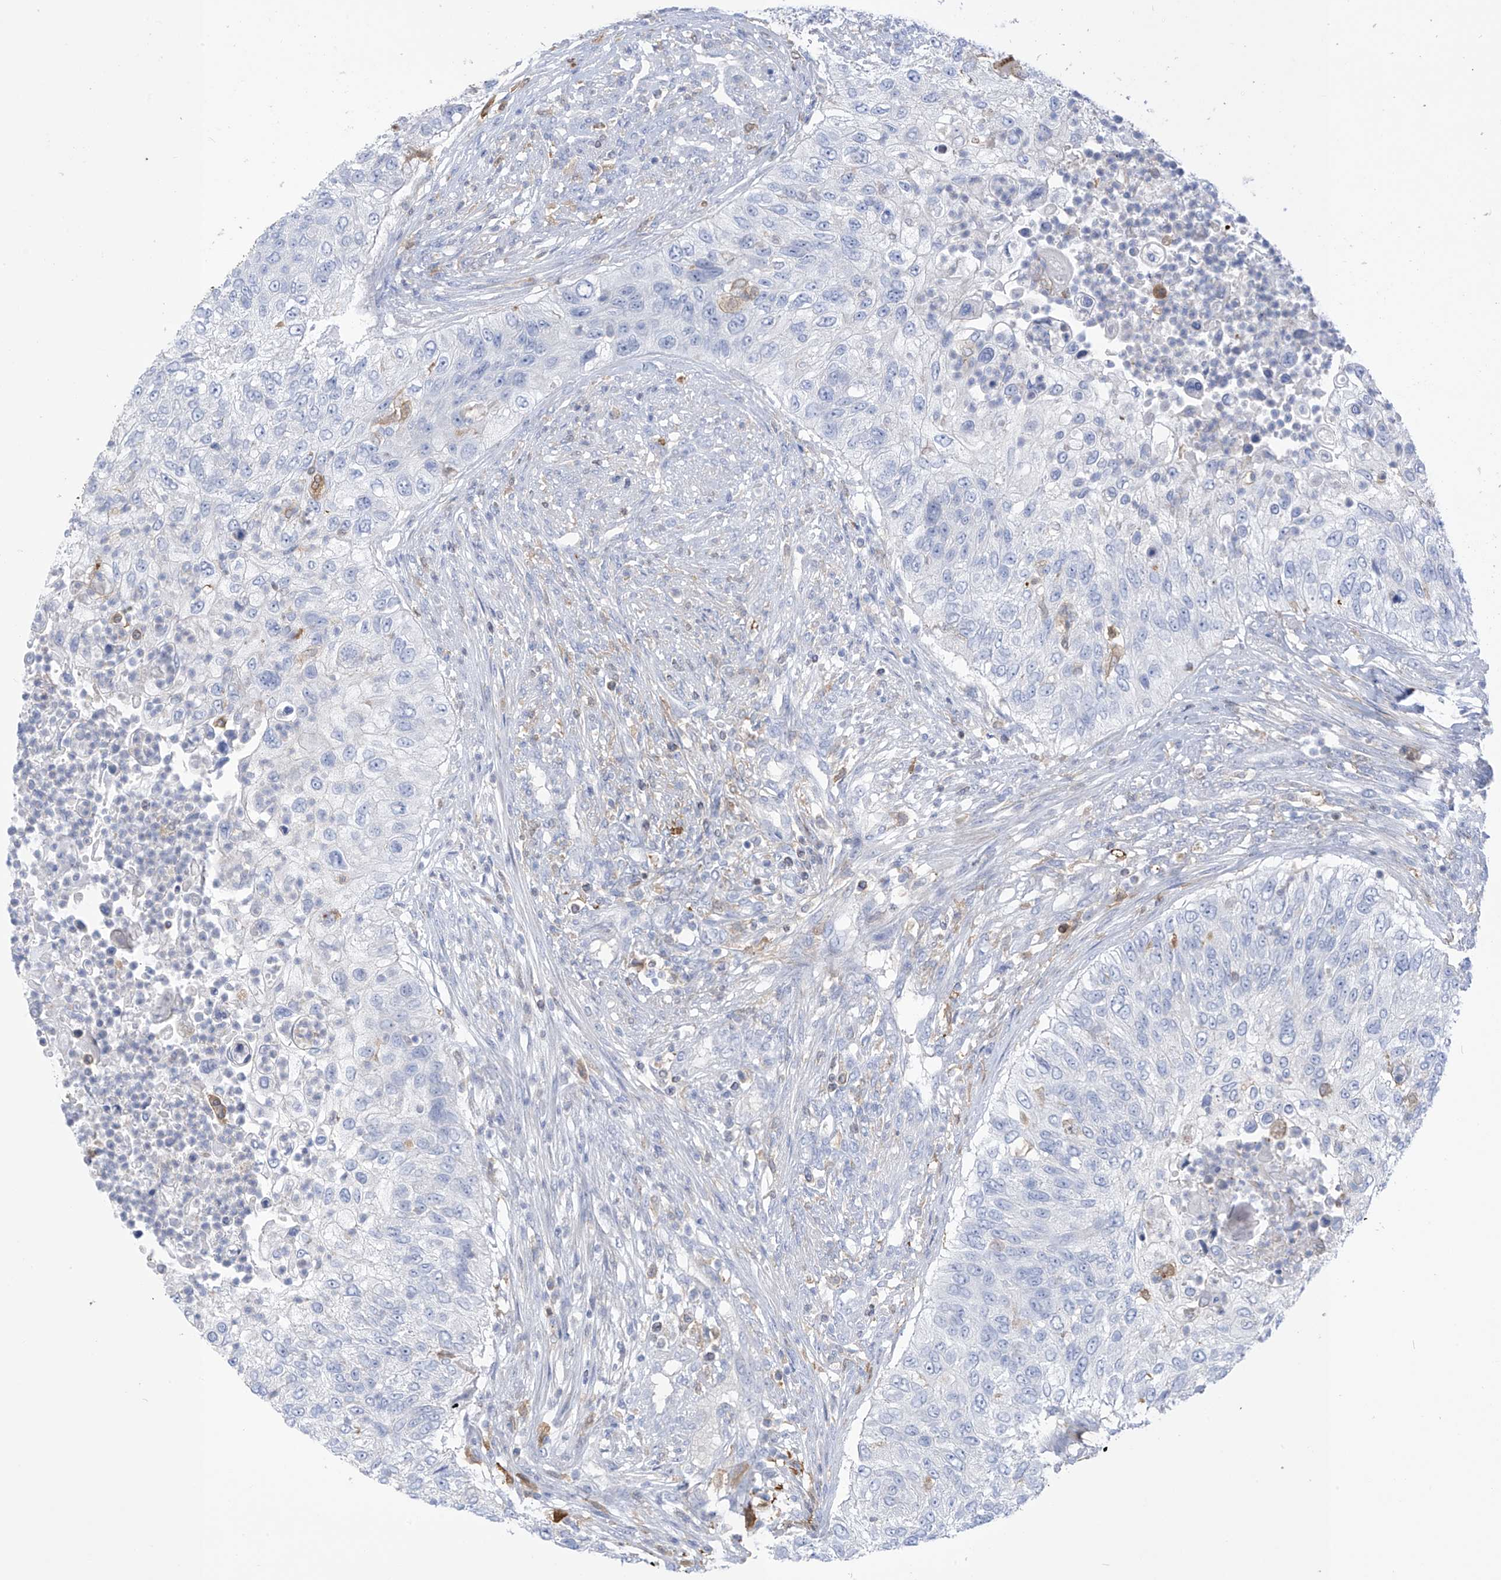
{"staining": {"intensity": "negative", "quantity": "none", "location": "none"}, "tissue": "urothelial cancer", "cell_type": "Tumor cells", "image_type": "cancer", "snomed": [{"axis": "morphology", "description": "Urothelial carcinoma, High grade"}, {"axis": "topography", "description": "Urinary bladder"}], "caption": "Immunohistochemical staining of urothelial cancer exhibits no significant positivity in tumor cells.", "gene": "TRMT2B", "patient": {"sex": "female", "age": 60}}